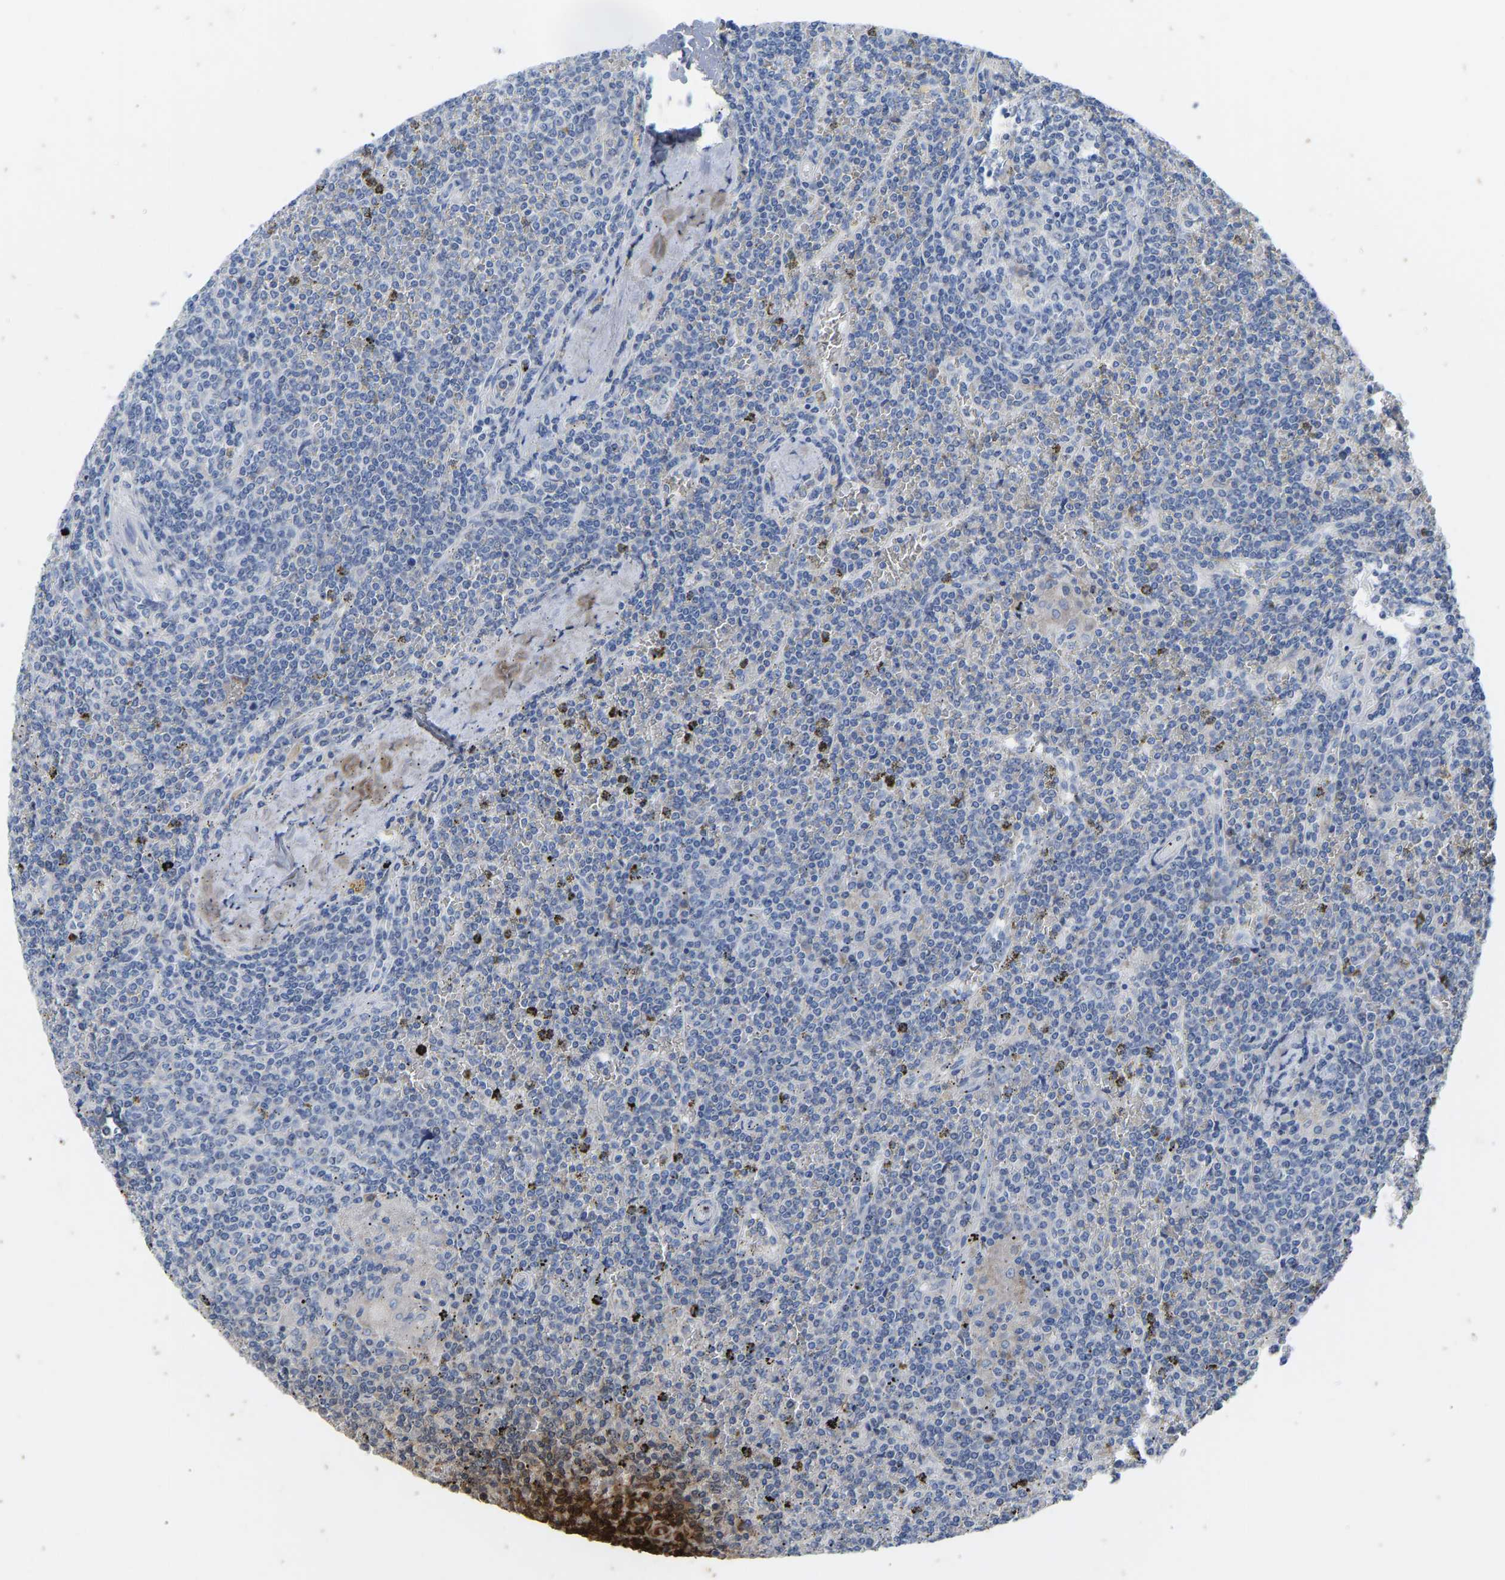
{"staining": {"intensity": "negative", "quantity": "none", "location": "none"}, "tissue": "lymphoma", "cell_type": "Tumor cells", "image_type": "cancer", "snomed": [{"axis": "morphology", "description": "Malignant lymphoma, non-Hodgkin's type, Low grade"}, {"axis": "topography", "description": "Spleen"}], "caption": "Micrograph shows no significant protein expression in tumor cells of lymphoma.", "gene": "OLIG2", "patient": {"sex": "female", "age": 19}}